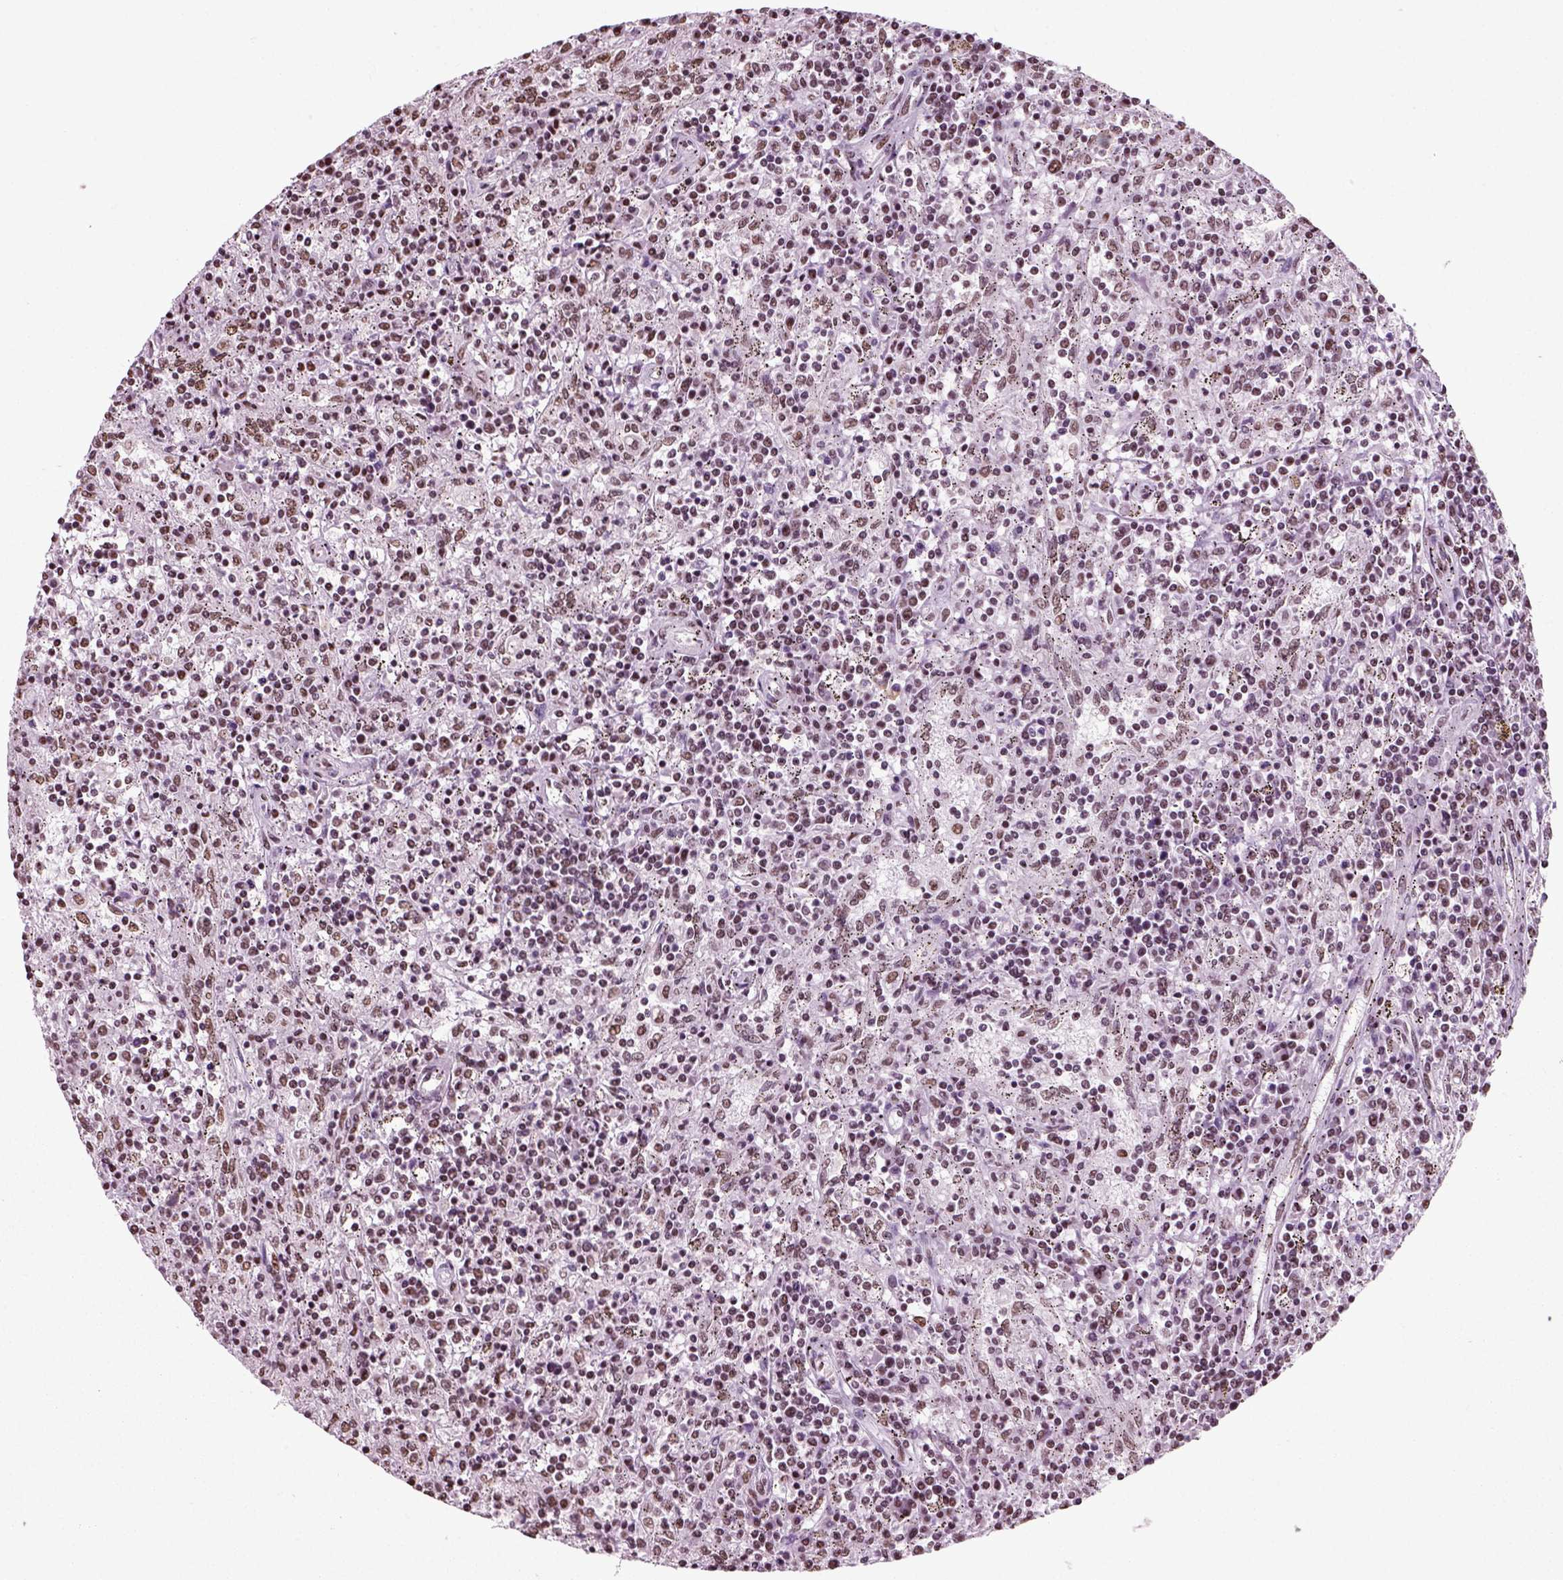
{"staining": {"intensity": "moderate", "quantity": "<25%", "location": "nuclear"}, "tissue": "lymphoma", "cell_type": "Tumor cells", "image_type": "cancer", "snomed": [{"axis": "morphology", "description": "Malignant lymphoma, non-Hodgkin's type, Low grade"}, {"axis": "topography", "description": "Spleen"}], "caption": "Immunohistochemistry (IHC) histopathology image of neoplastic tissue: malignant lymphoma, non-Hodgkin's type (low-grade) stained using IHC exhibits low levels of moderate protein expression localized specifically in the nuclear of tumor cells, appearing as a nuclear brown color.", "gene": "POLR1H", "patient": {"sex": "male", "age": 62}}